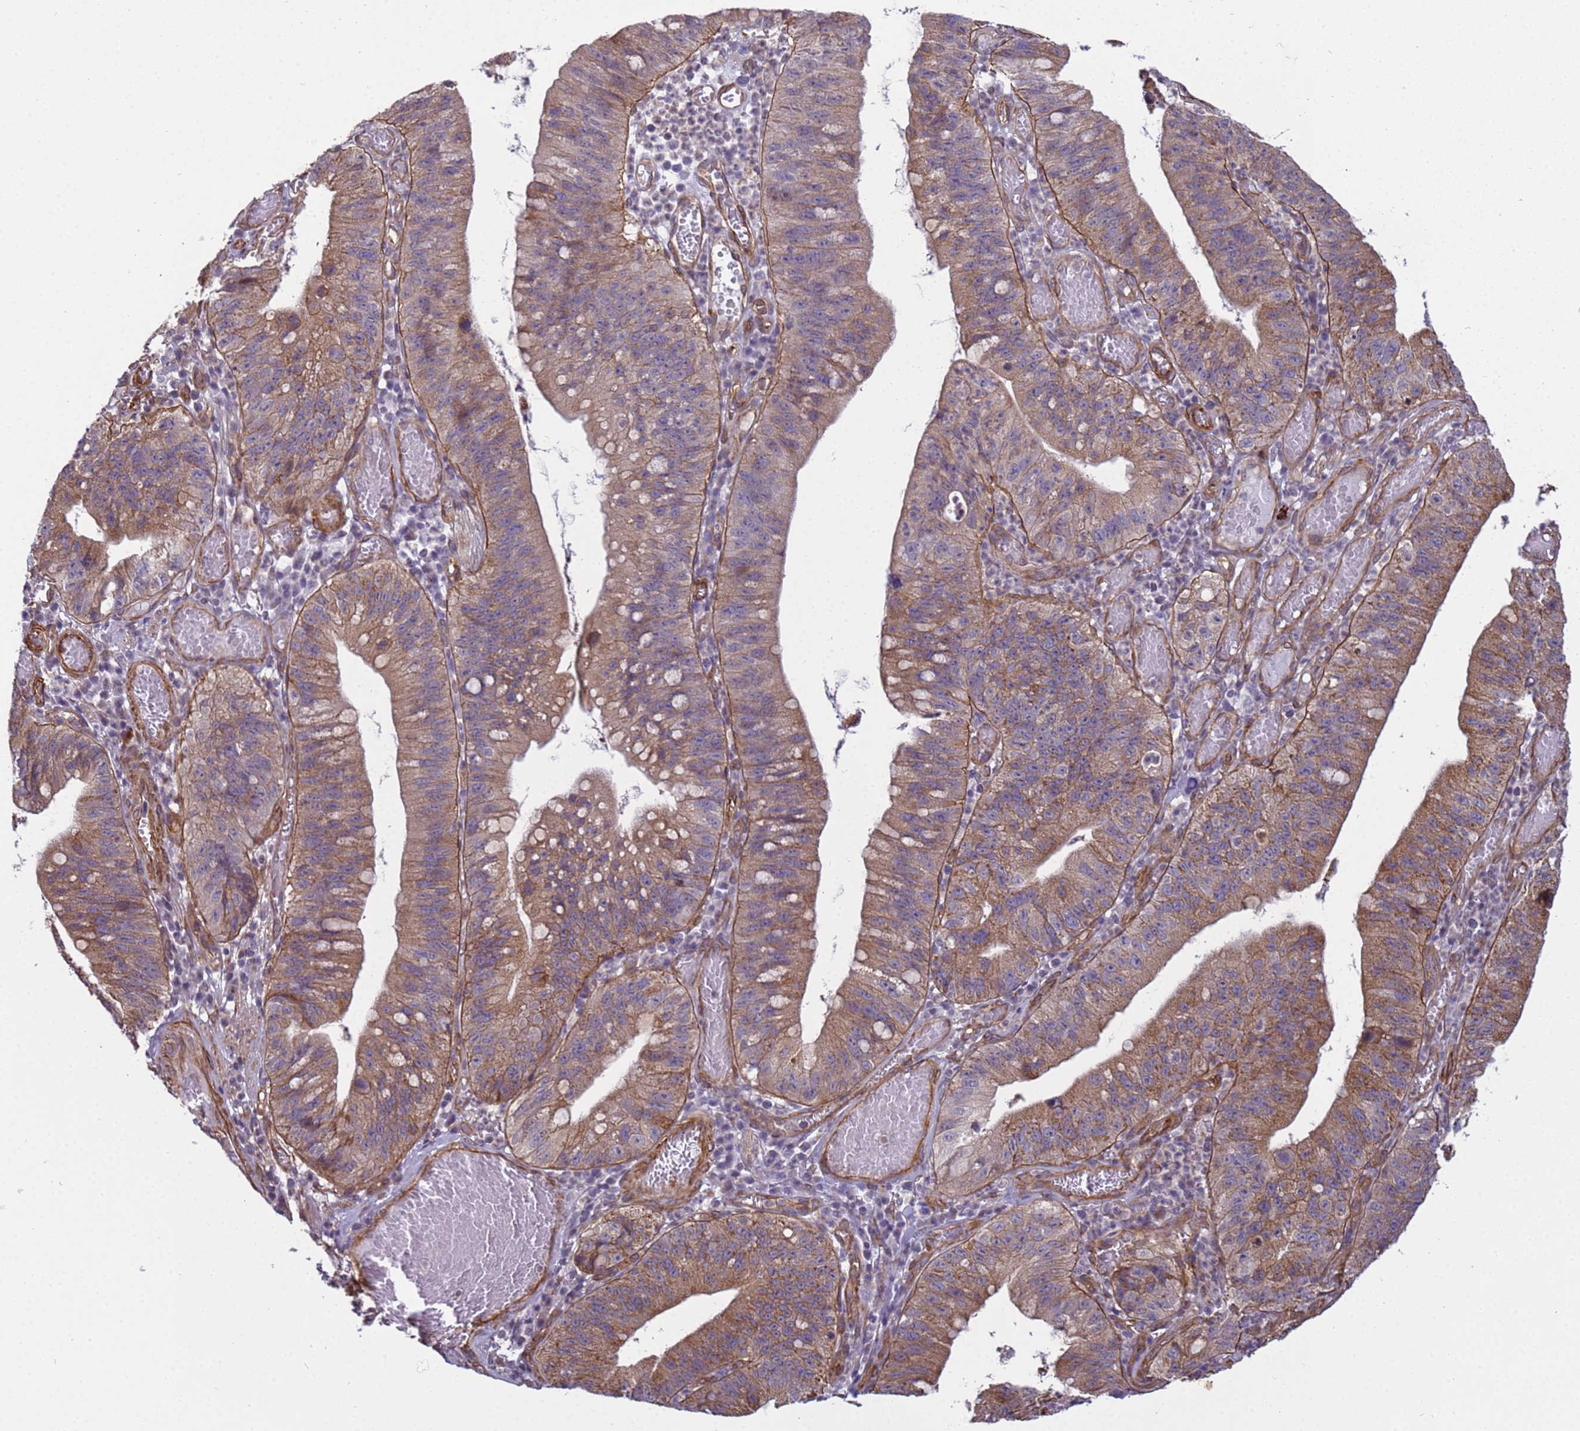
{"staining": {"intensity": "moderate", "quantity": "25%-75%", "location": "cytoplasmic/membranous"}, "tissue": "stomach cancer", "cell_type": "Tumor cells", "image_type": "cancer", "snomed": [{"axis": "morphology", "description": "Adenocarcinoma, NOS"}, {"axis": "topography", "description": "Stomach"}], "caption": "The immunohistochemical stain labels moderate cytoplasmic/membranous expression in tumor cells of stomach adenocarcinoma tissue.", "gene": "ITGB4", "patient": {"sex": "male", "age": 59}}